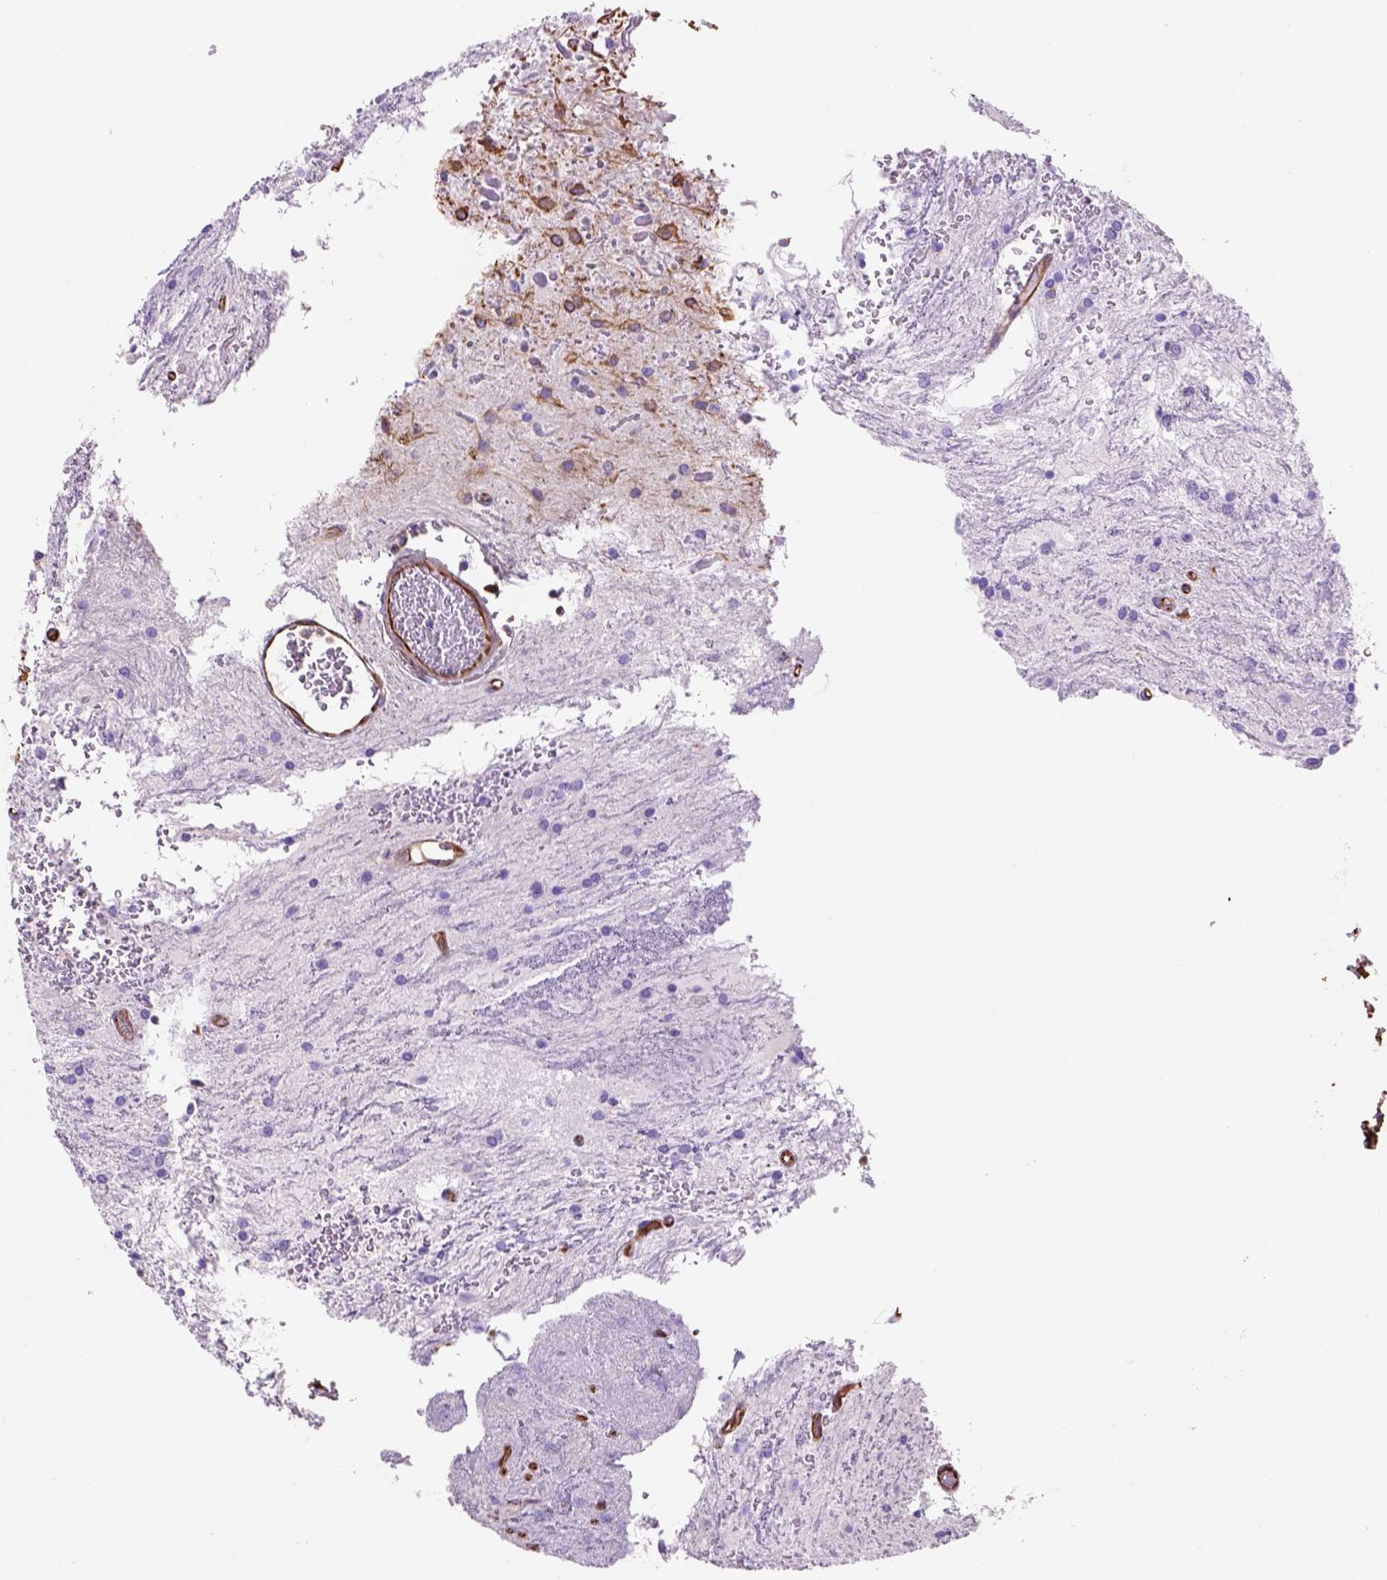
{"staining": {"intensity": "negative", "quantity": "none", "location": "none"}, "tissue": "glioma", "cell_type": "Tumor cells", "image_type": "cancer", "snomed": [{"axis": "morphology", "description": "Glioma, malignant, Low grade"}, {"axis": "topography", "description": "Cerebellum"}], "caption": "The histopathology image demonstrates no staining of tumor cells in malignant low-grade glioma. (Immunohistochemistry, brightfield microscopy, high magnification).", "gene": "ZZZ3", "patient": {"sex": "female", "age": 14}}